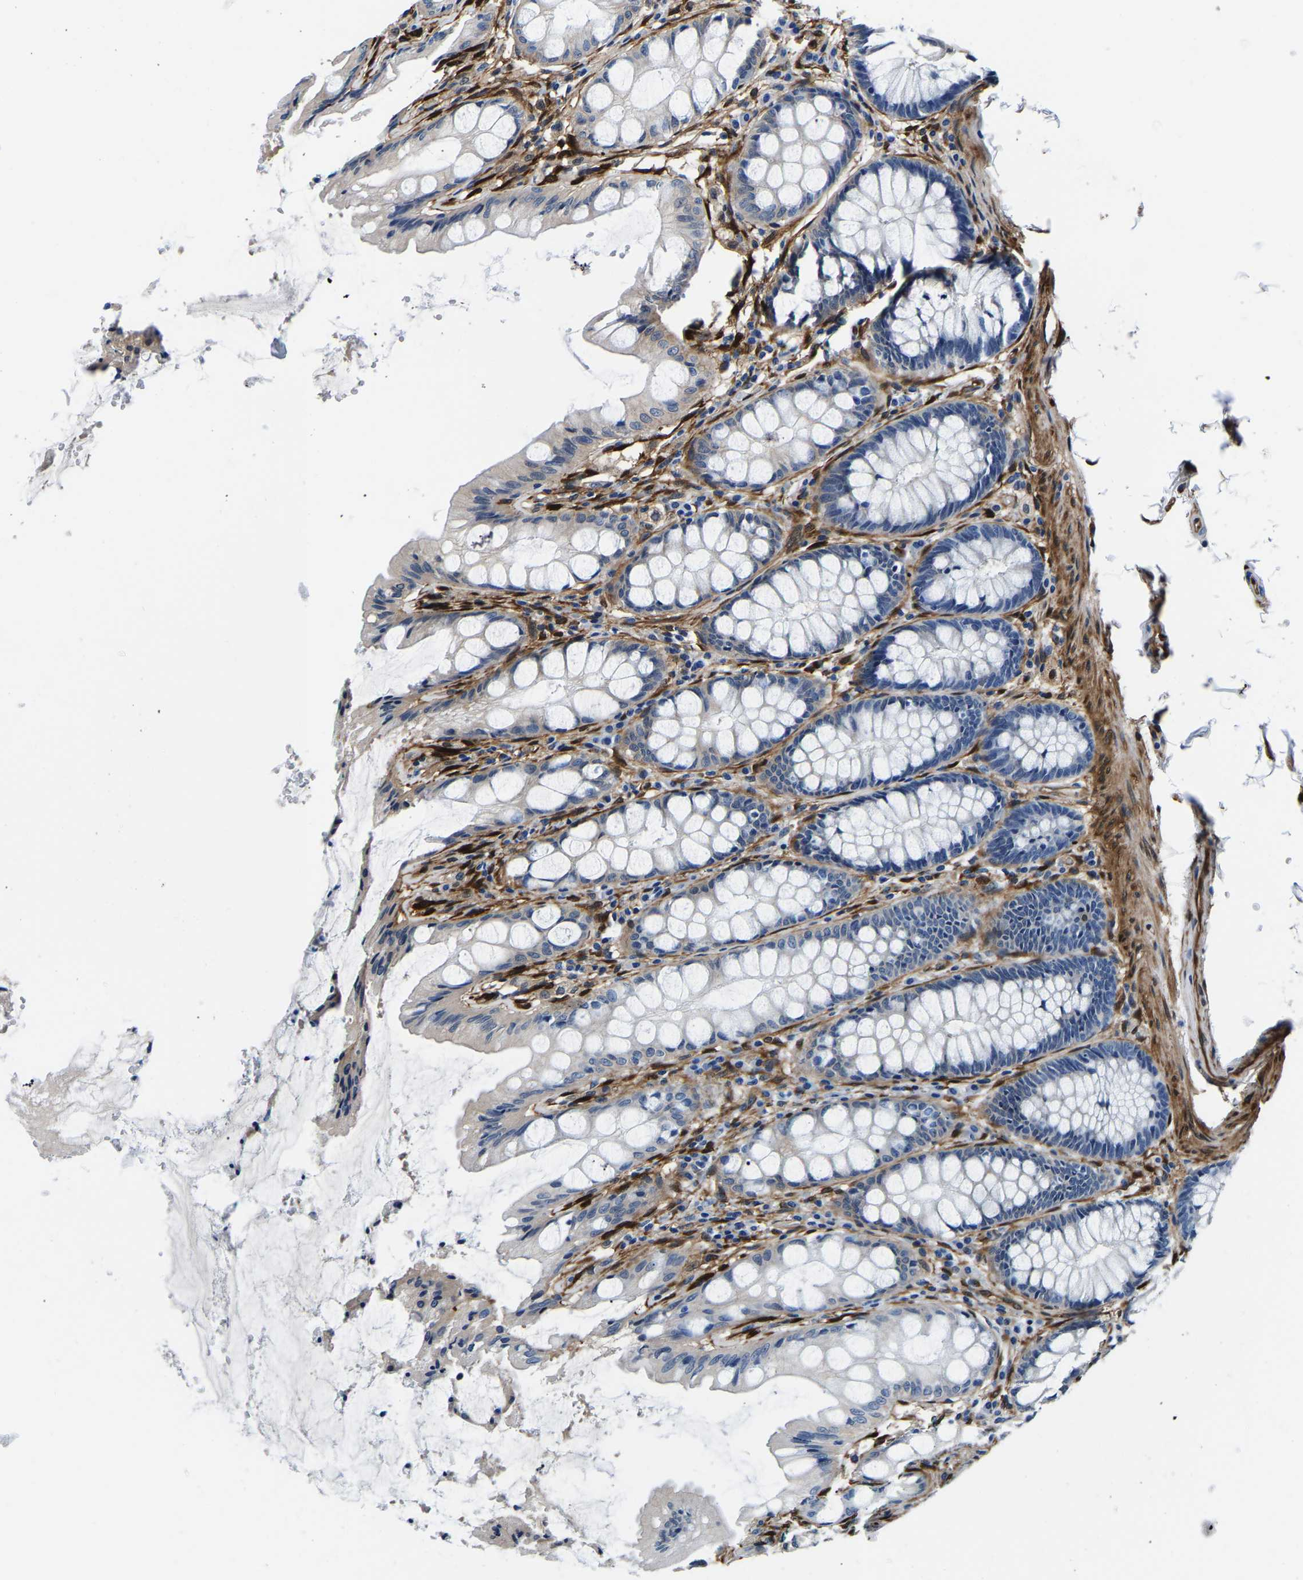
{"staining": {"intensity": "moderate", "quantity": ">75%", "location": "cytoplasmic/membranous"}, "tissue": "colon", "cell_type": "Endothelial cells", "image_type": "normal", "snomed": [{"axis": "morphology", "description": "Normal tissue, NOS"}, {"axis": "topography", "description": "Colon"}], "caption": "This image displays benign colon stained with IHC to label a protein in brown. The cytoplasmic/membranous of endothelial cells show moderate positivity for the protein. Nuclei are counter-stained blue.", "gene": "S100A13", "patient": {"sex": "male", "age": 47}}